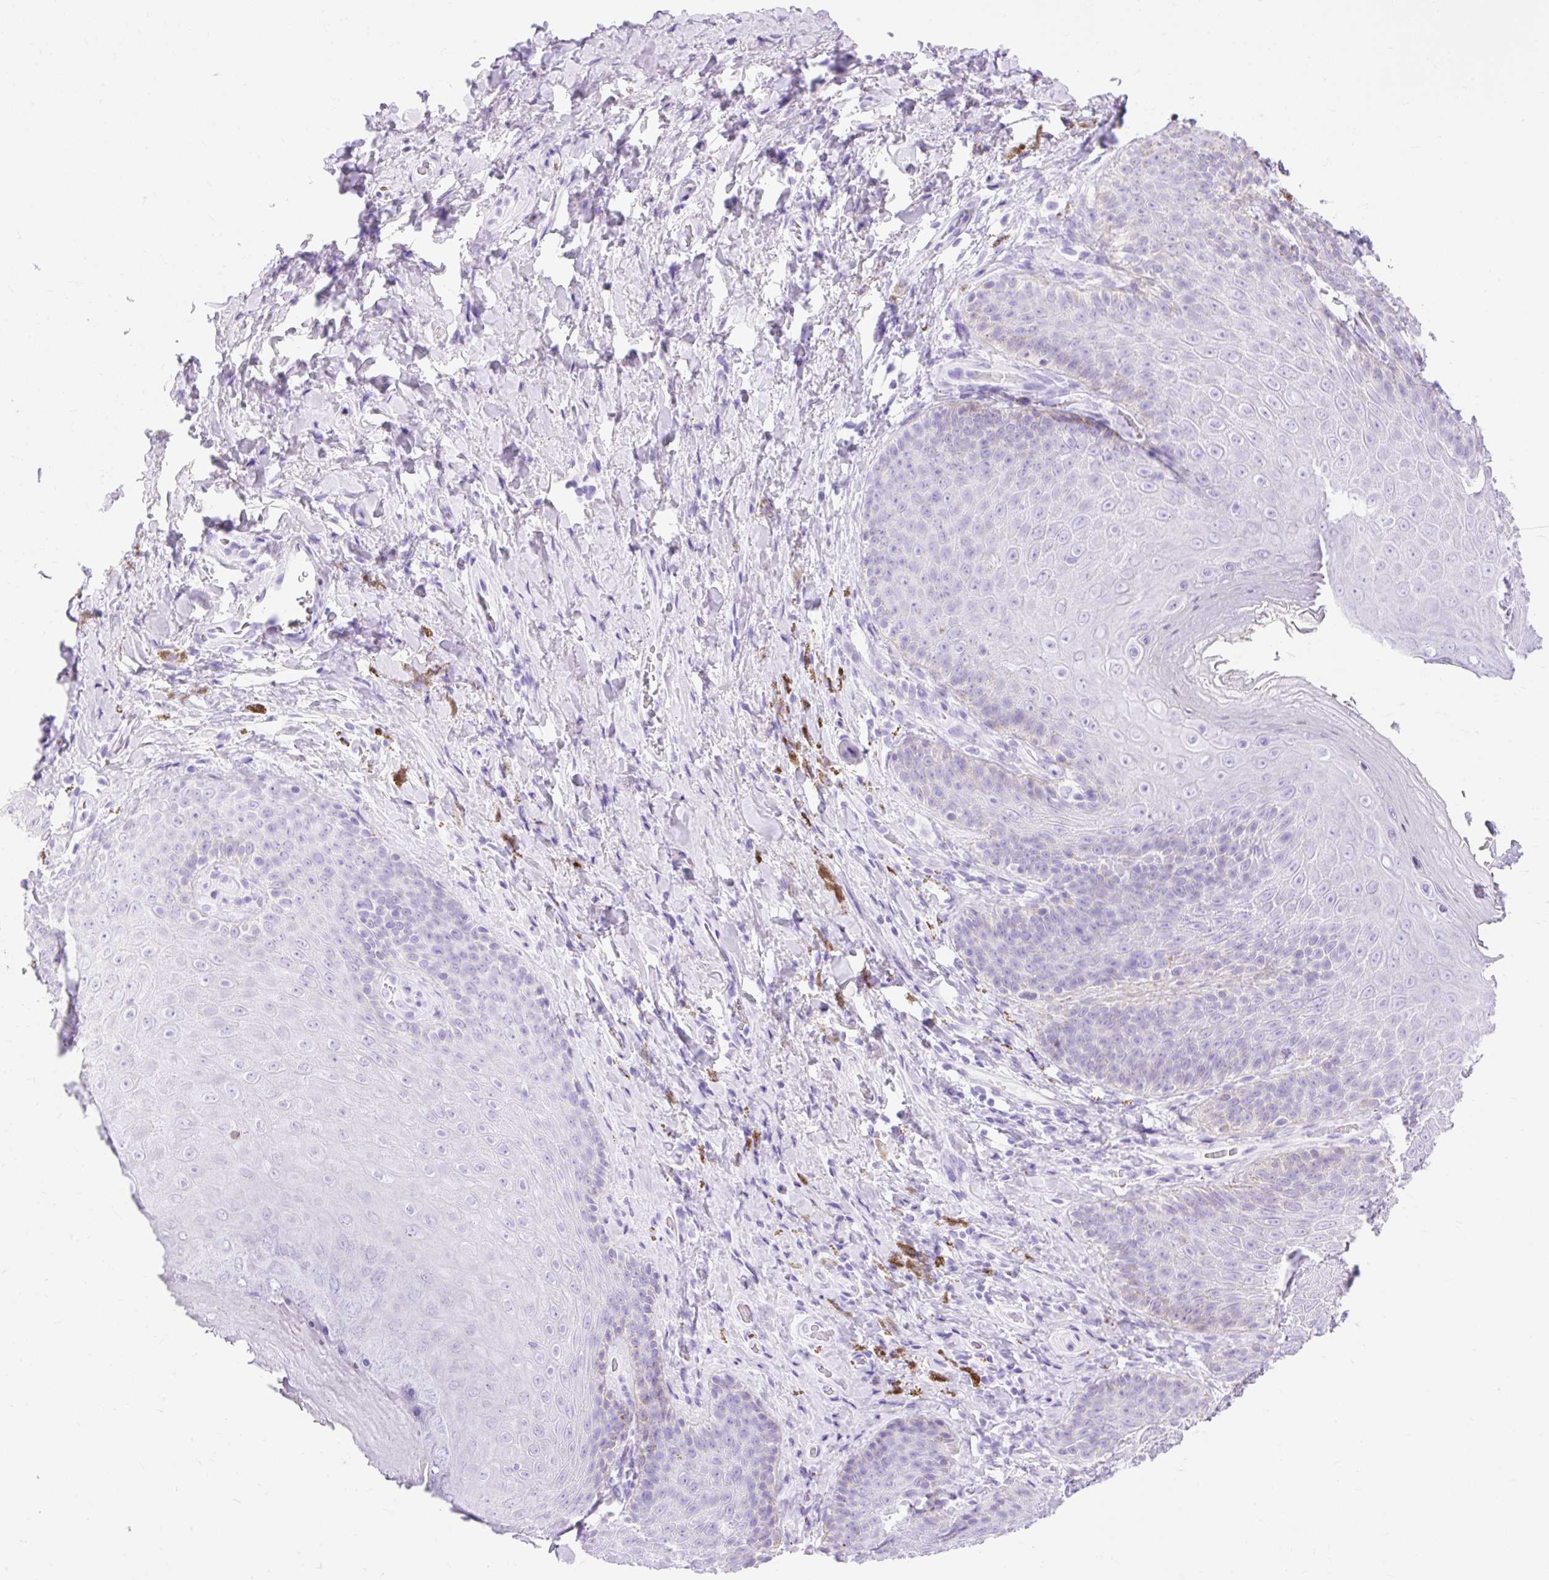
{"staining": {"intensity": "negative", "quantity": "none", "location": "none"}, "tissue": "skin", "cell_type": "Epidermal cells", "image_type": "normal", "snomed": [{"axis": "morphology", "description": "Normal tissue, NOS"}, {"axis": "topography", "description": "Anal"}, {"axis": "topography", "description": "Peripheral nerve tissue"}], "caption": "Human skin stained for a protein using IHC demonstrates no staining in epidermal cells.", "gene": "MBP", "patient": {"sex": "male", "age": 53}}